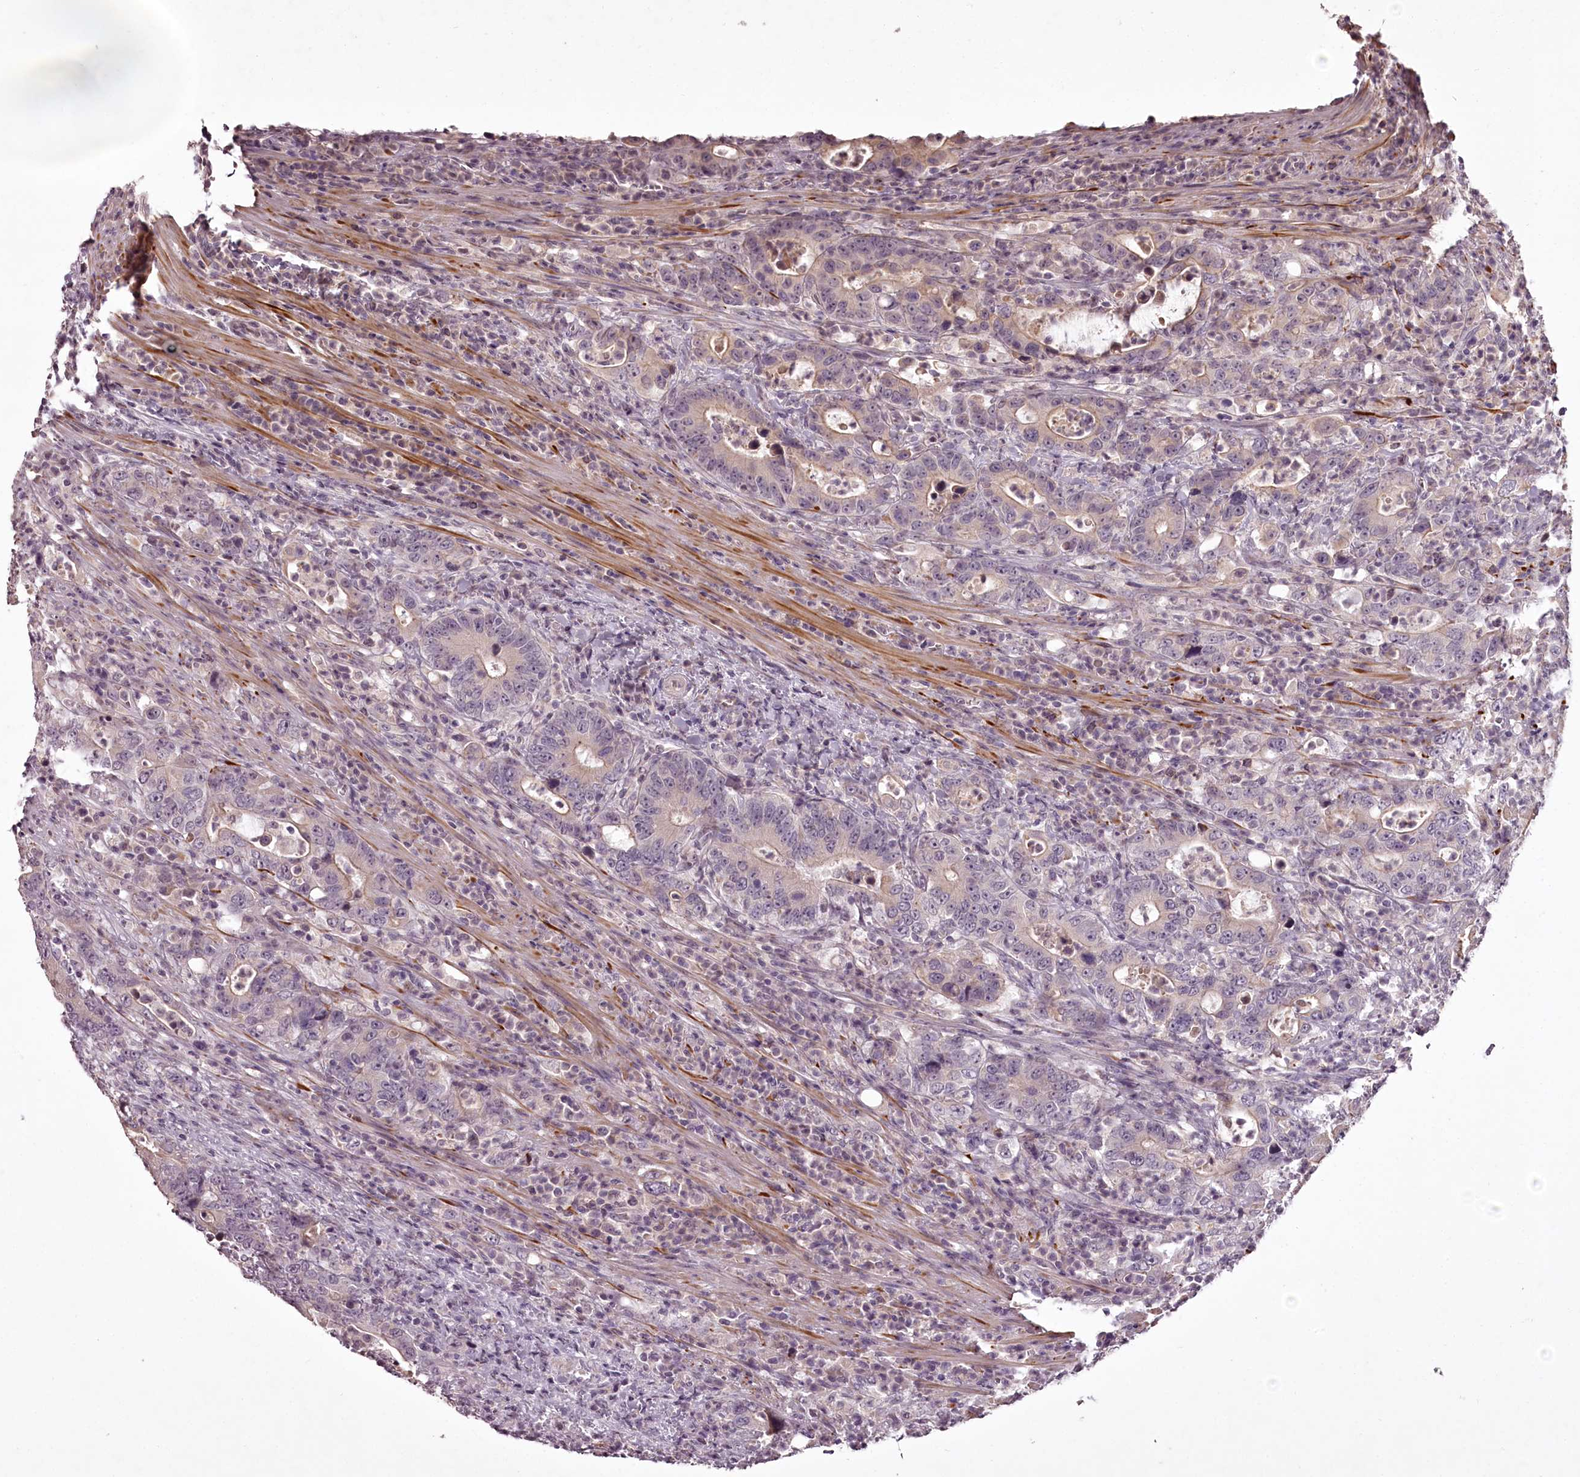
{"staining": {"intensity": "moderate", "quantity": "<25%", "location": "cytoplasmic/membranous"}, "tissue": "colorectal cancer", "cell_type": "Tumor cells", "image_type": "cancer", "snomed": [{"axis": "morphology", "description": "Adenocarcinoma, NOS"}, {"axis": "topography", "description": "Colon"}], "caption": "Tumor cells exhibit low levels of moderate cytoplasmic/membranous positivity in about <25% of cells in colorectal cancer (adenocarcinoma).", "gene": "RBMXL2", "patient": {"sex": "female", "age": 75}}